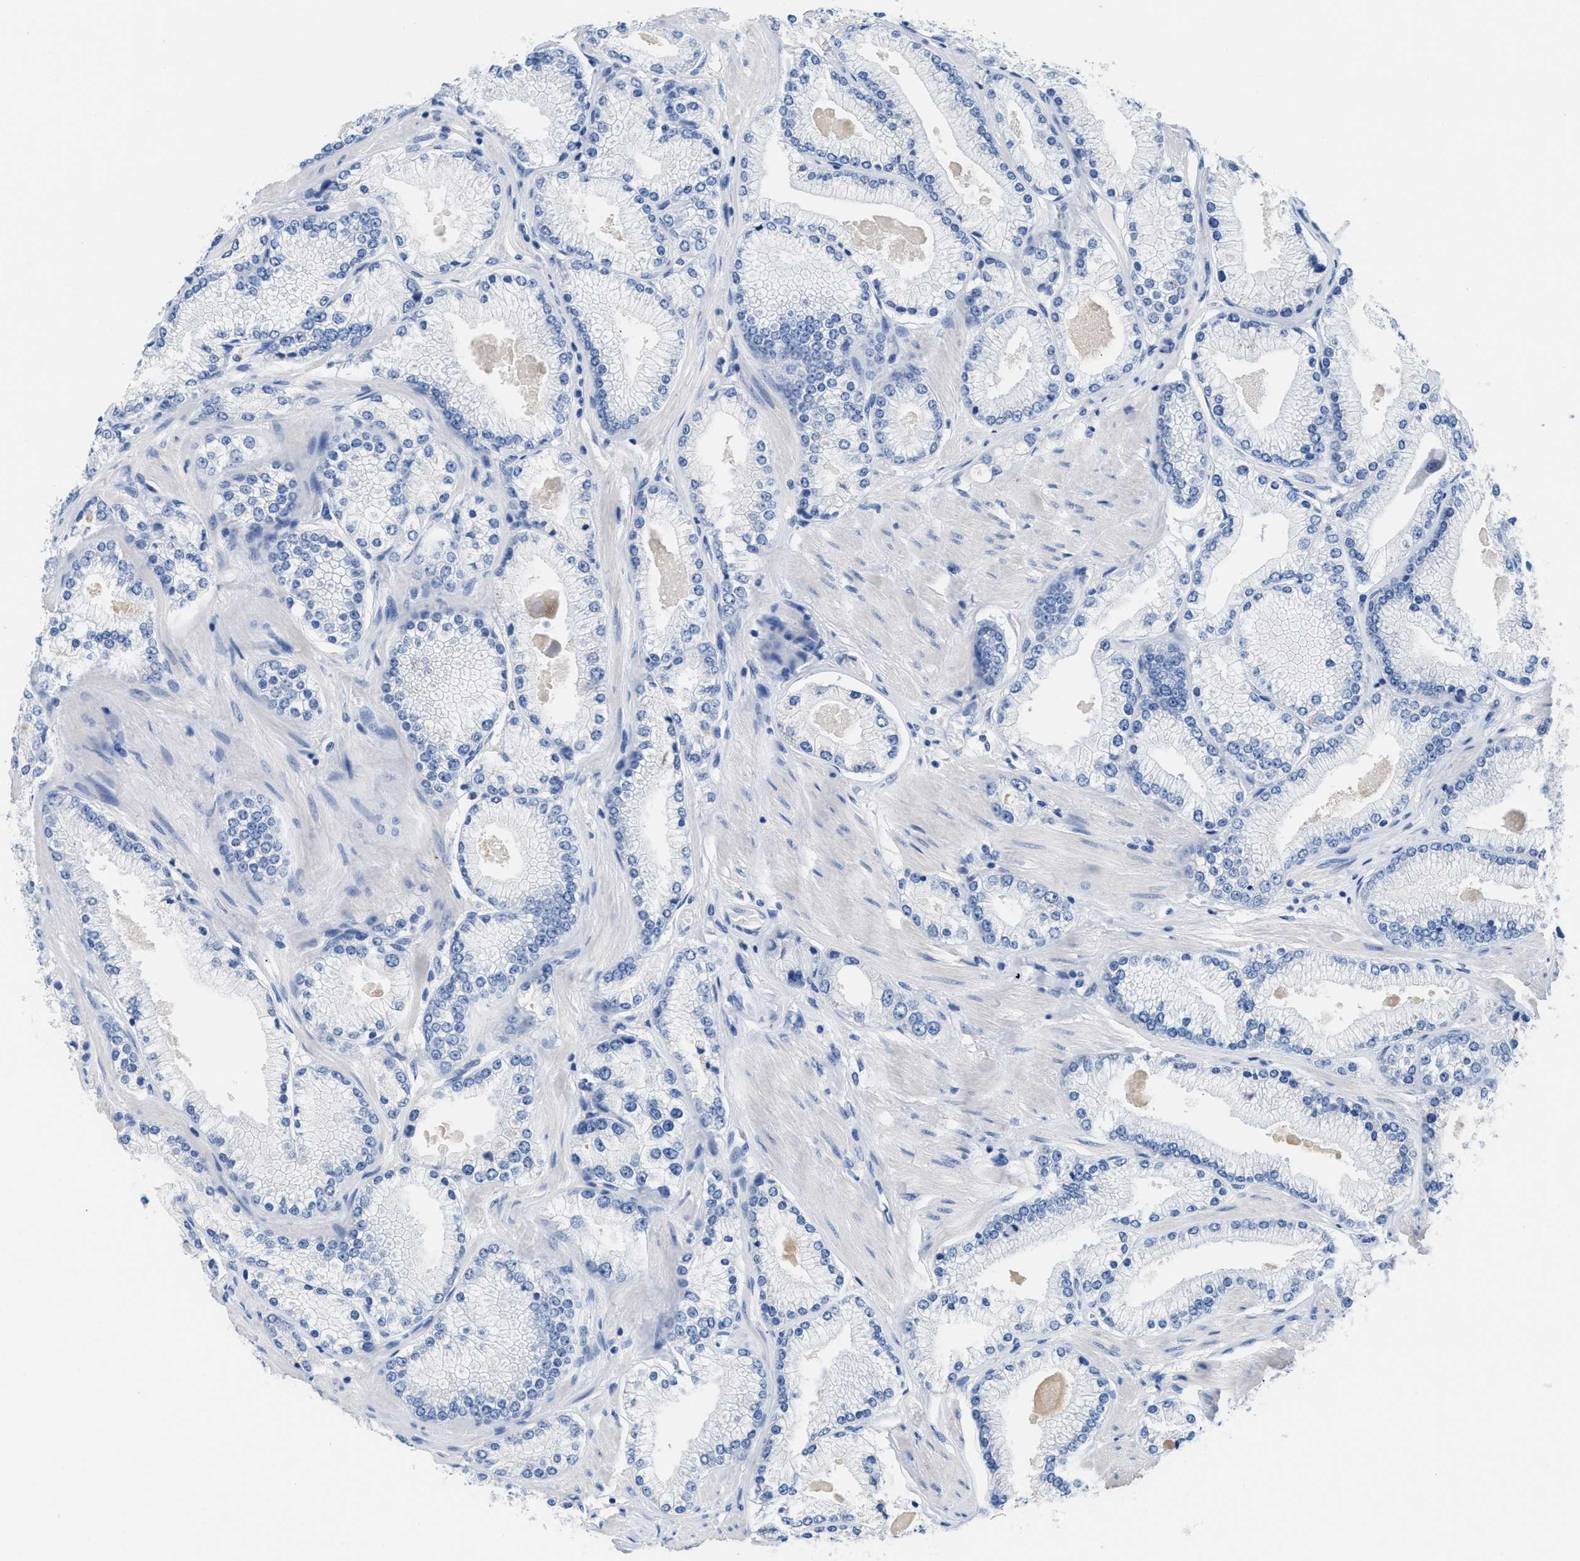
{"staining": {"intensity": "negative", "quantity": "none", "location": "none"}, "tissue": "prostate cancer", "cell_type": "Tumor cells", "image_type": "cancer", "snomed": [{"axis": "morphology", "description": "Adenocarcinoma, High grade"}, {"axis": "topography", "description": "Prostate"}], "caption": "Immunohistochemistry (IHC) of prostate cancer (adenocarcinoma (high-grade)) exhibits no positivity in tumor cells.", "gene": "SLFN13", "patient": {"sex": "male", "age": 50}}